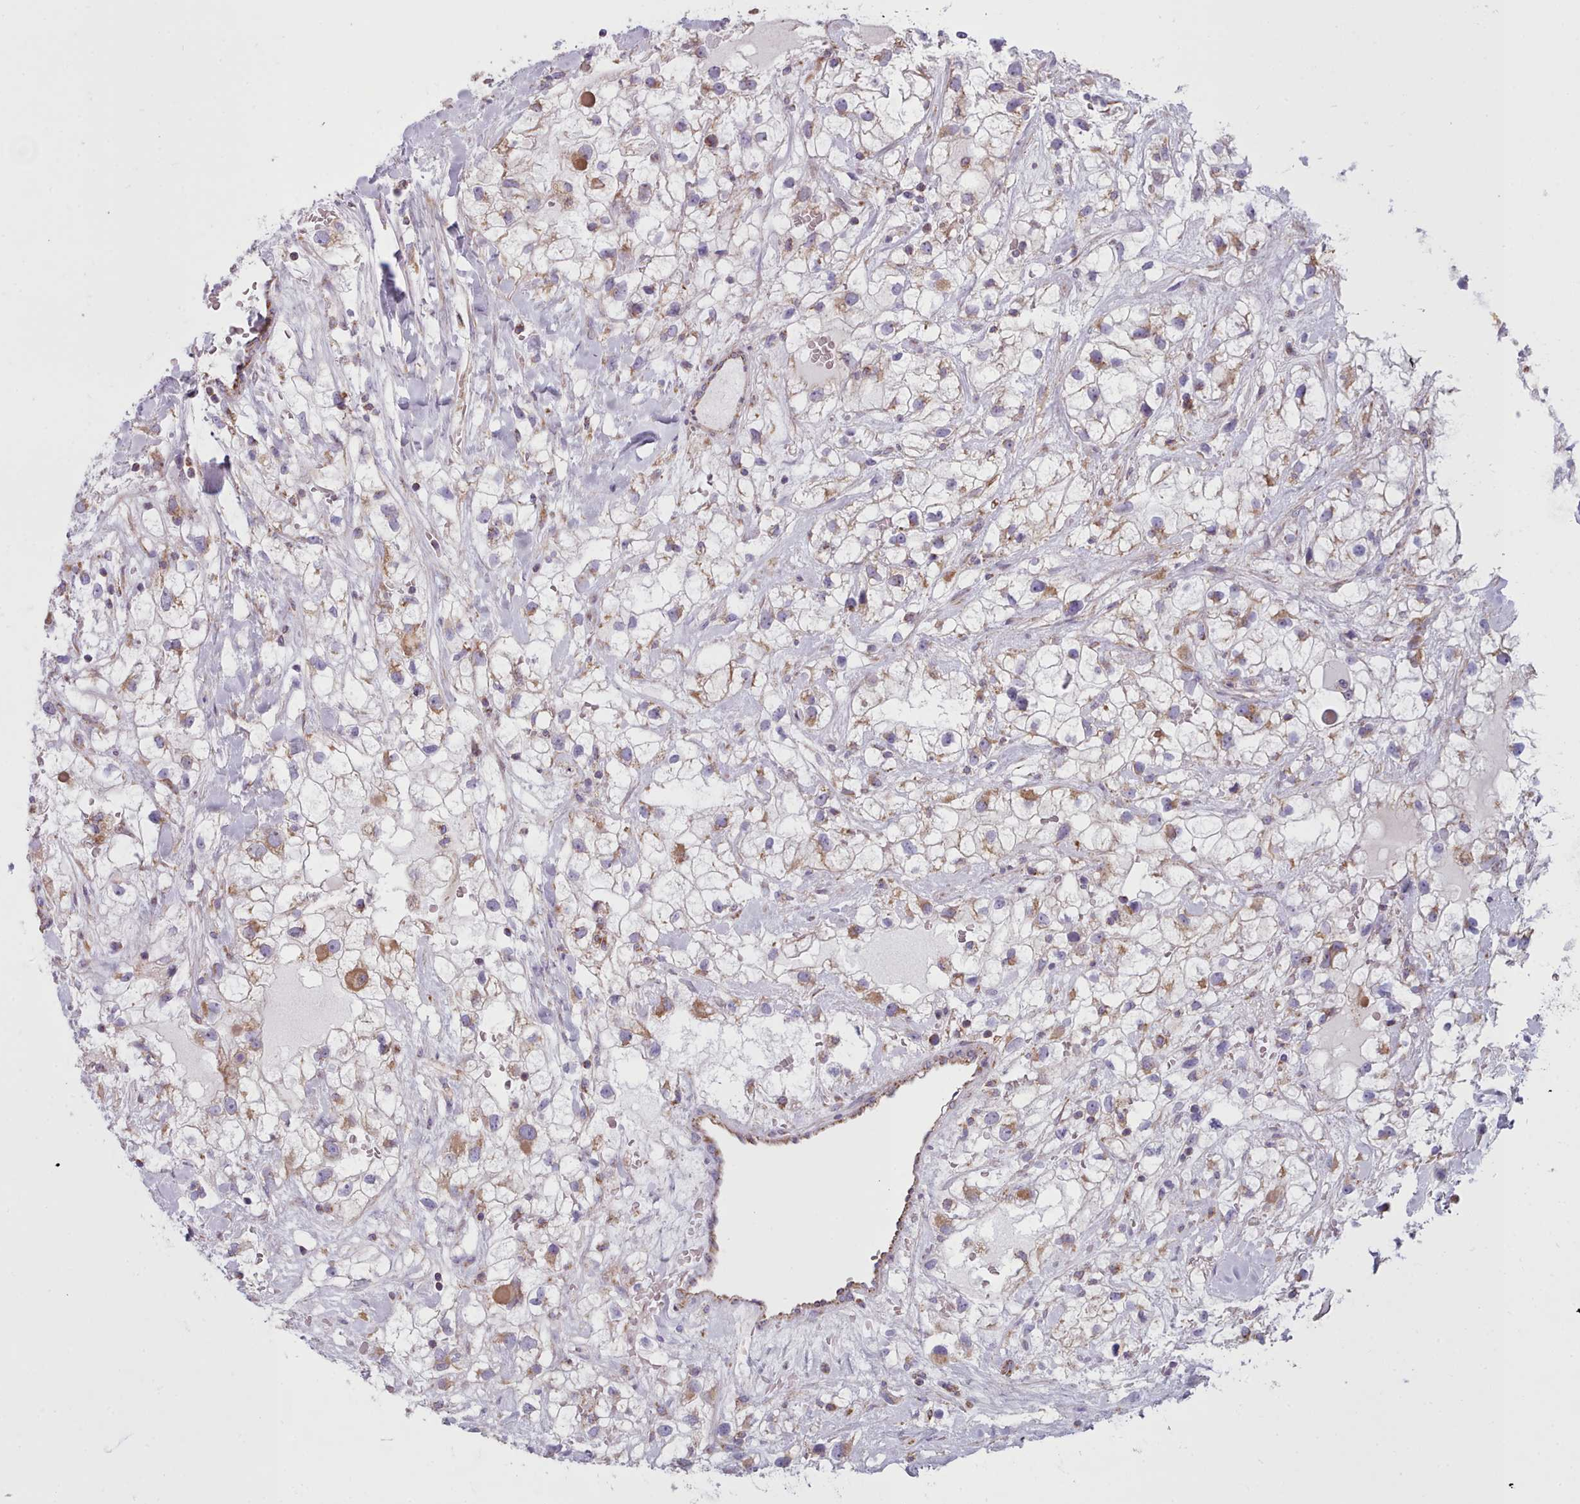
{"staining": {"intensity": "moderate", "quantity": "25%-75%", "location": "cytoplasmic/membranous"}, "tissue": "renal cancer", "cell_type": "Tumor cells", "image_type": "cancer", "snomed": [{"axis": "morphology", "description": "Adenocarcinoma, NOS"}, {"axis": "topography", "description": "Kidney"}], "caption": "Adenocarcinoma (renal) tissue exhibits moderate cytoplasmic/membranous staining in approximately 25%-75% of tumor cells", "gene": "SRP54", "patient": {"sex": "male", "age": 59}}